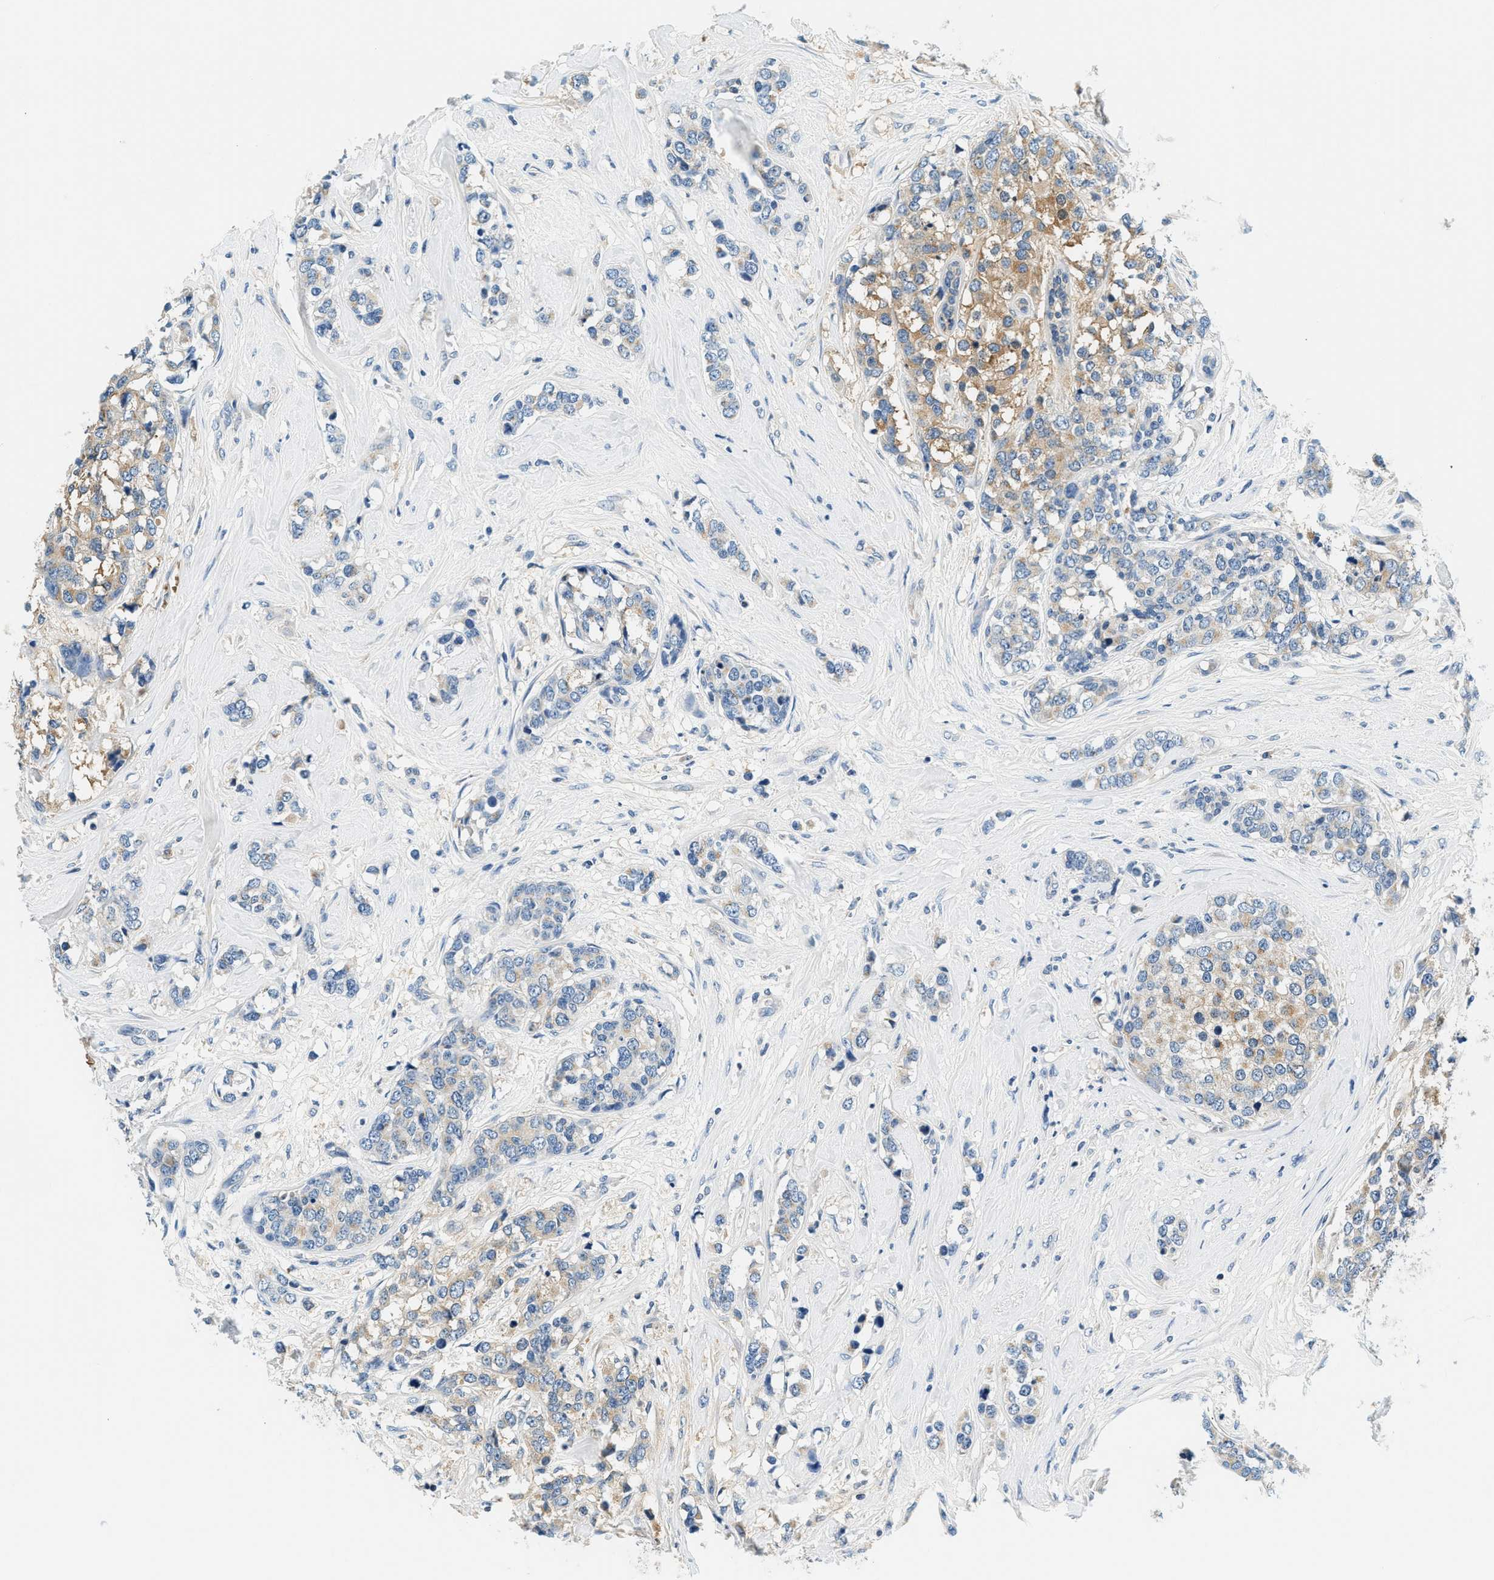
{"staining": {"intensity": "moderate", "quantity": "<25%", "location": "cytoplasmic/membranous"}, "tissue": "breast cancer", "cell_type": "Tumor cells", "image_type": "cancer", "snomed": [{"axis": "morphology", "description": "Lobular carcinoma"}, {"axis": "topography", "description": "Breast"}], "caption": "Immunohistochemical staining of breast cancer (lobular carcinoma) shows moderate cytoplasmic/membranous protein staining in about <25% of tumor cells.", "gene": "SLC35E1", "patient": {"sex": "female", "age": 59}}